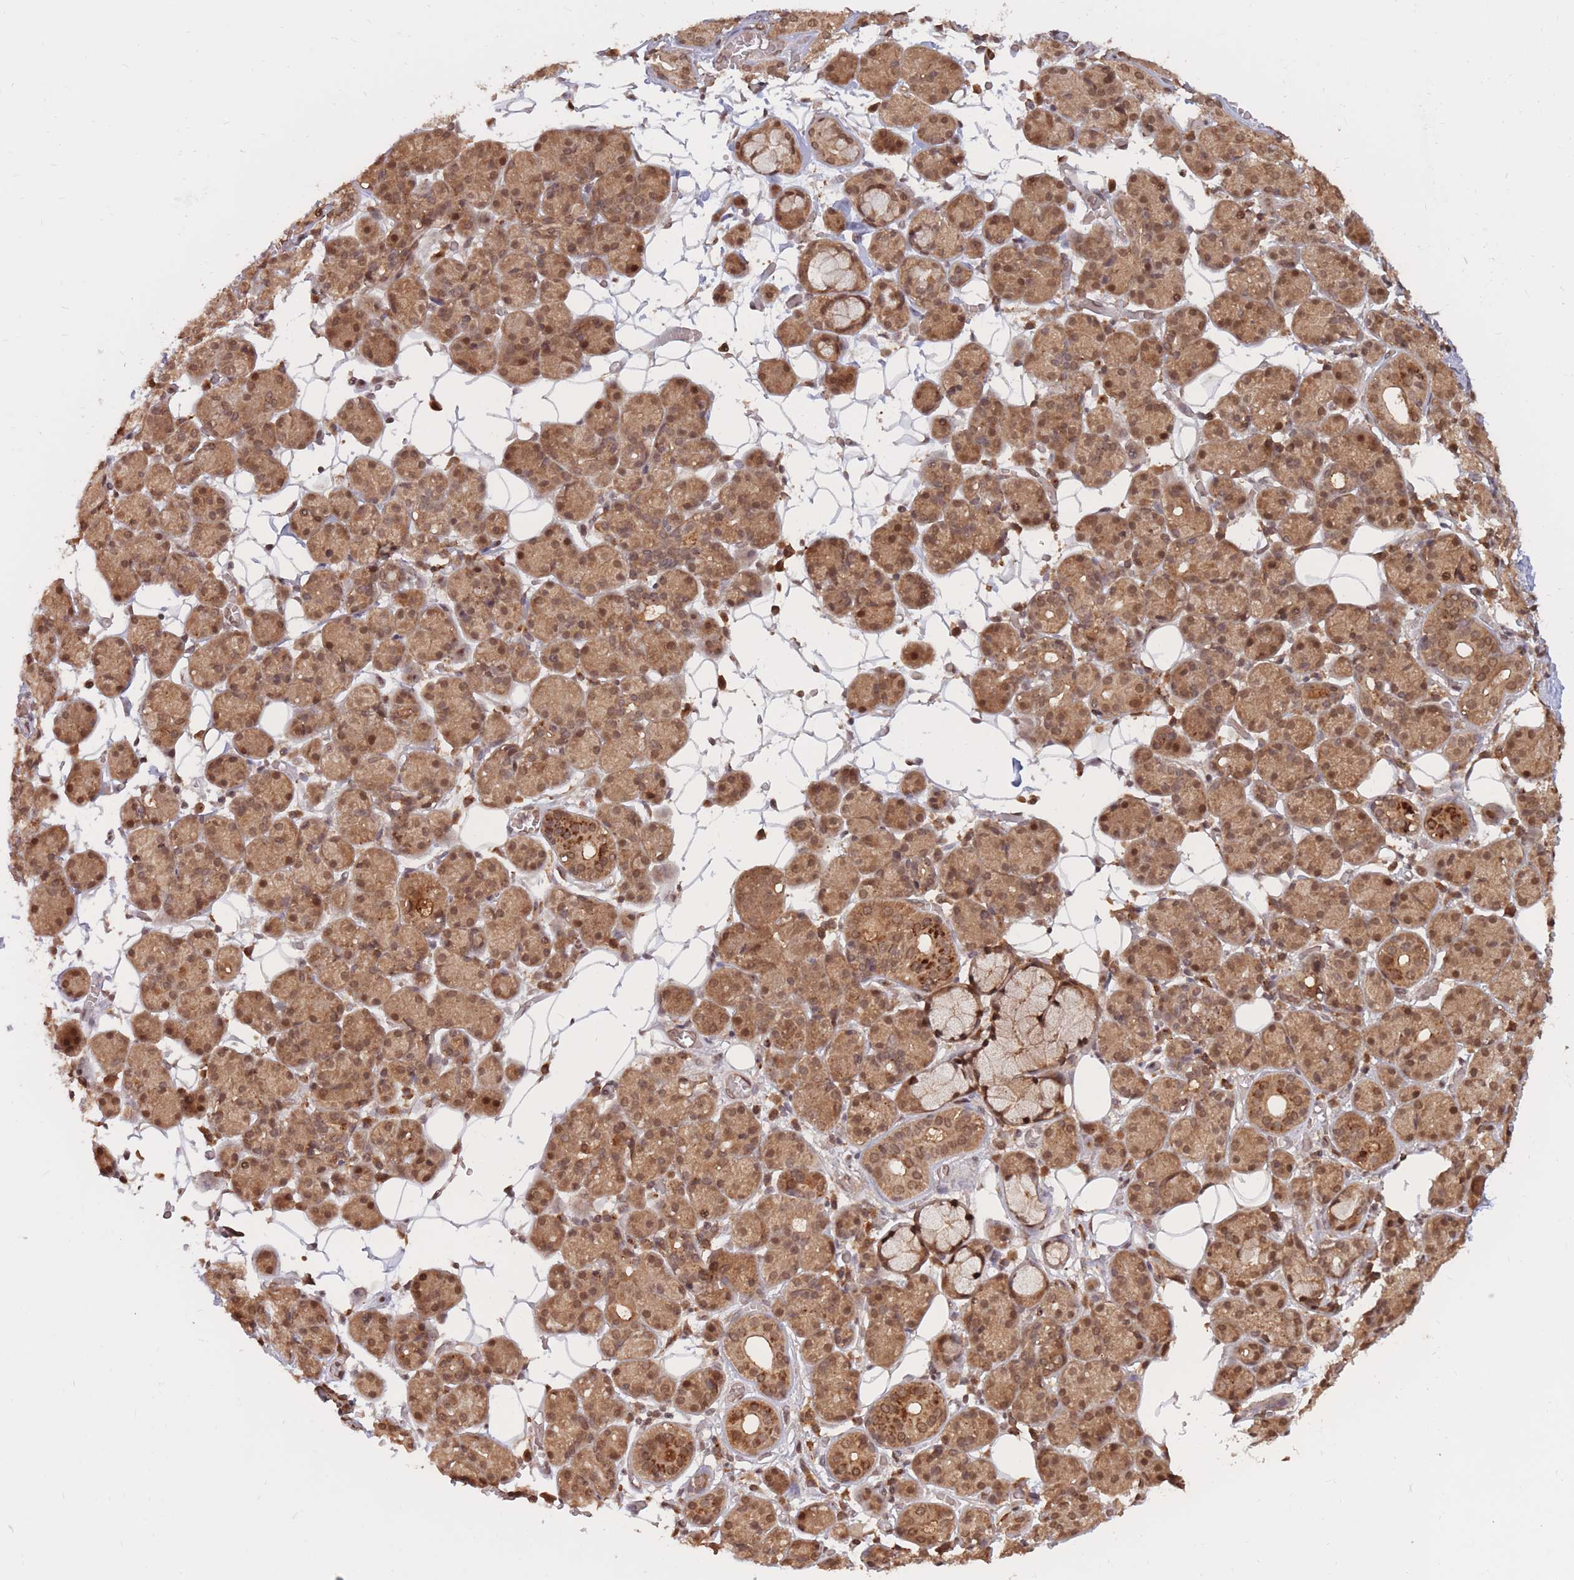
{"staining": {"intensity": "moderate", "quantity": ">75%", "location": "cytoplasmic/membranous,nuclear"}, "tissue": "salivary gland", "cell_type": "Glandular cells", "image_type": "normal", "snomed": [{"axis": "morphology", "description": "Normal tissue, NOS"}, {"axis": "topography", "description": "Salivary gland"}], "caption": "Immunohistochemical staining of unremarkable salivary gland demonstrates medium levels of moderate cytoplasmic/membranous,nuclear staining in about >75% of glandular cells.", "gene": "SRA1", "patient": {"sex": "male", "age": 63}}